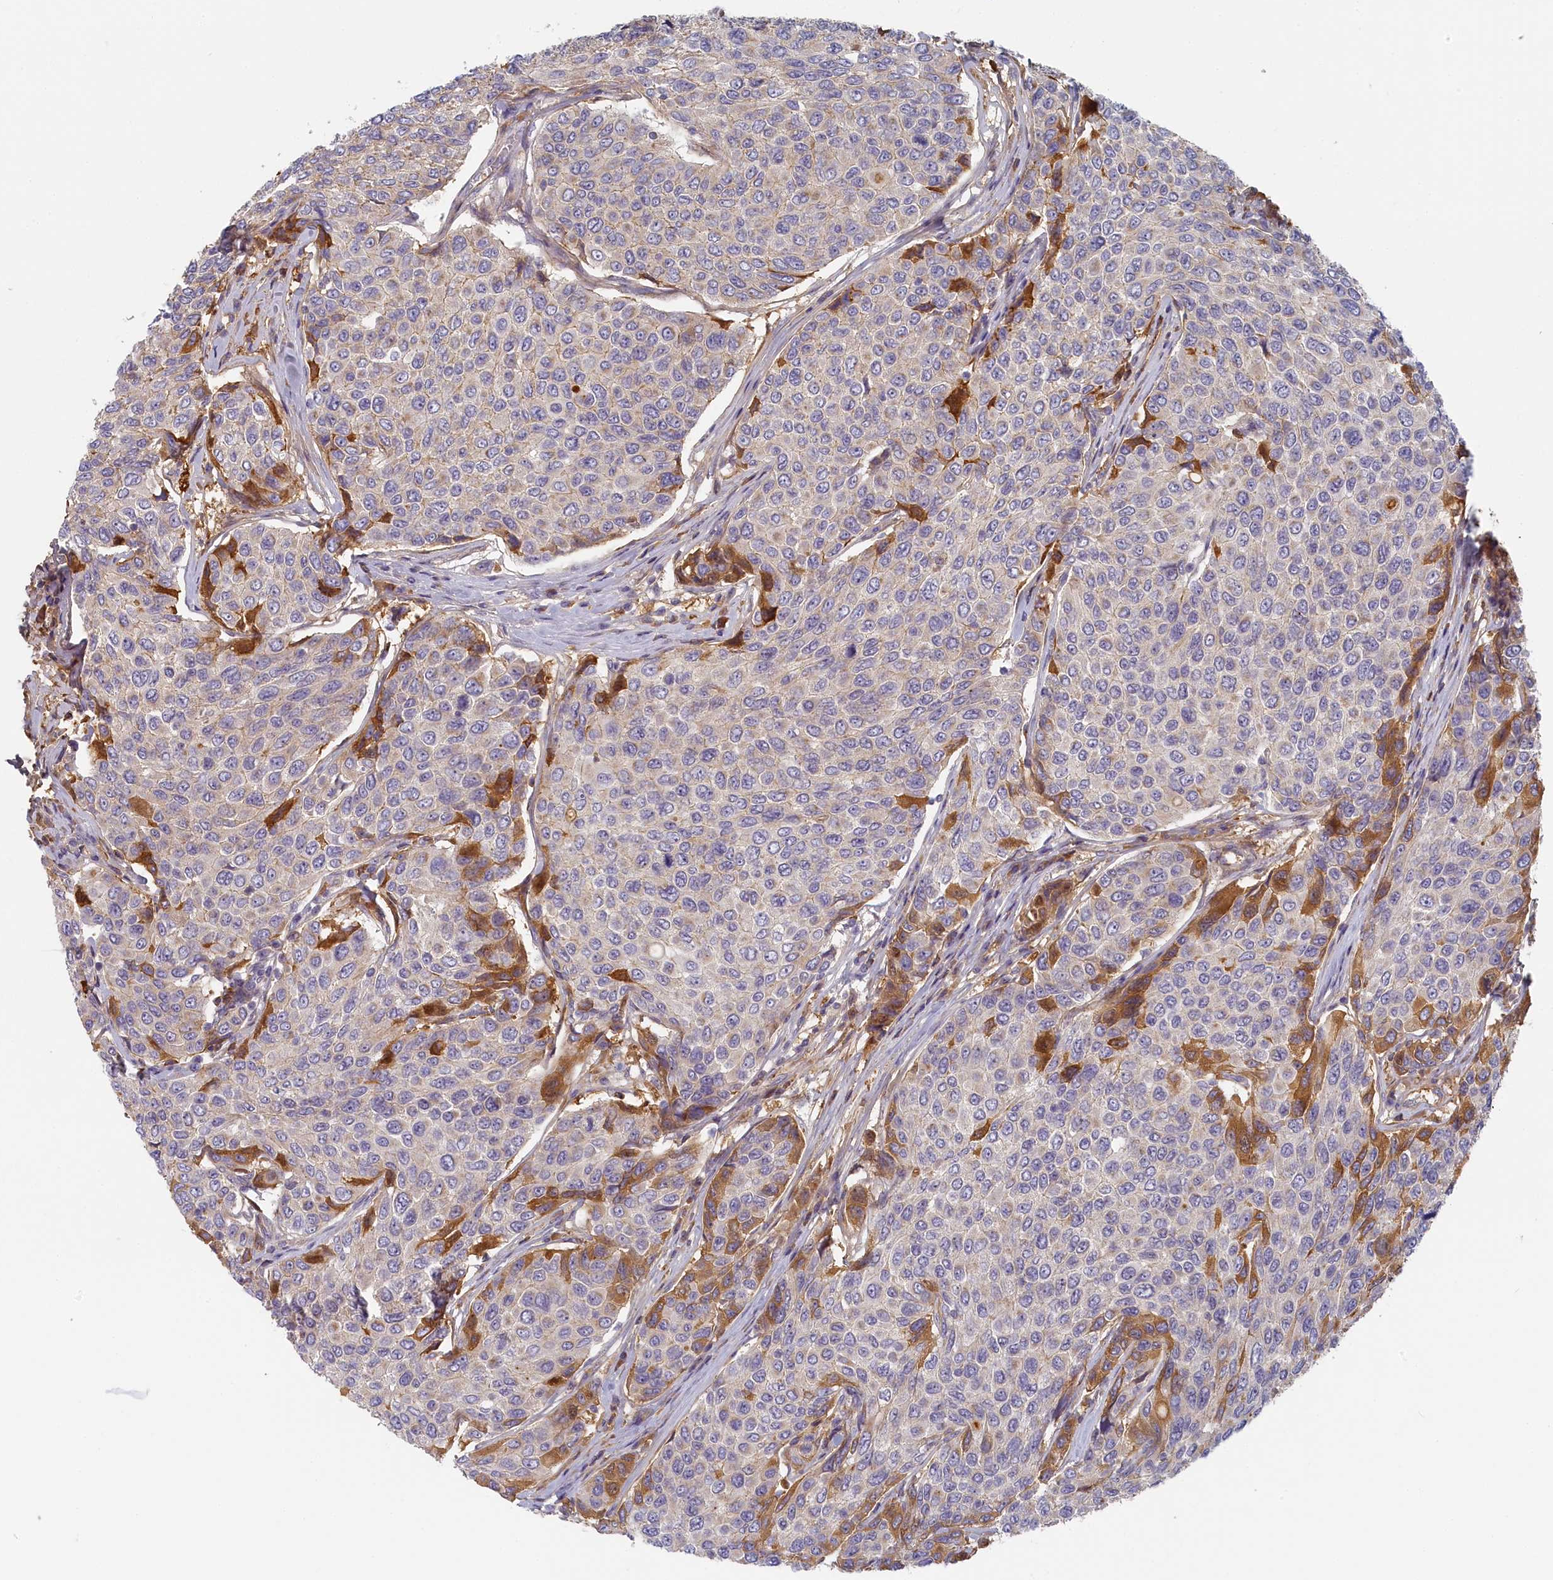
{"staining": {"intensity": "moderate", "quantity": "<25%", "location": "cytoplasmic/membranous"}, "tissue": "breast cancer", "cell_type": "Tumor cells", "image_type": "cancer", "snomed": [{"axis": "morphology", "description": "Duct carcinoma"}, {"axis": "topography", "description": "Breast"}], "caption": "IHC micrograph of human breast intraductal carcinoma stained for a protein (brown), which shows low levels of moderate cytoplasmic/membranous staining in approximately <25% of tumor cells.", "gene": "STX16", "patient": {"sex": "female", "age": 55}}